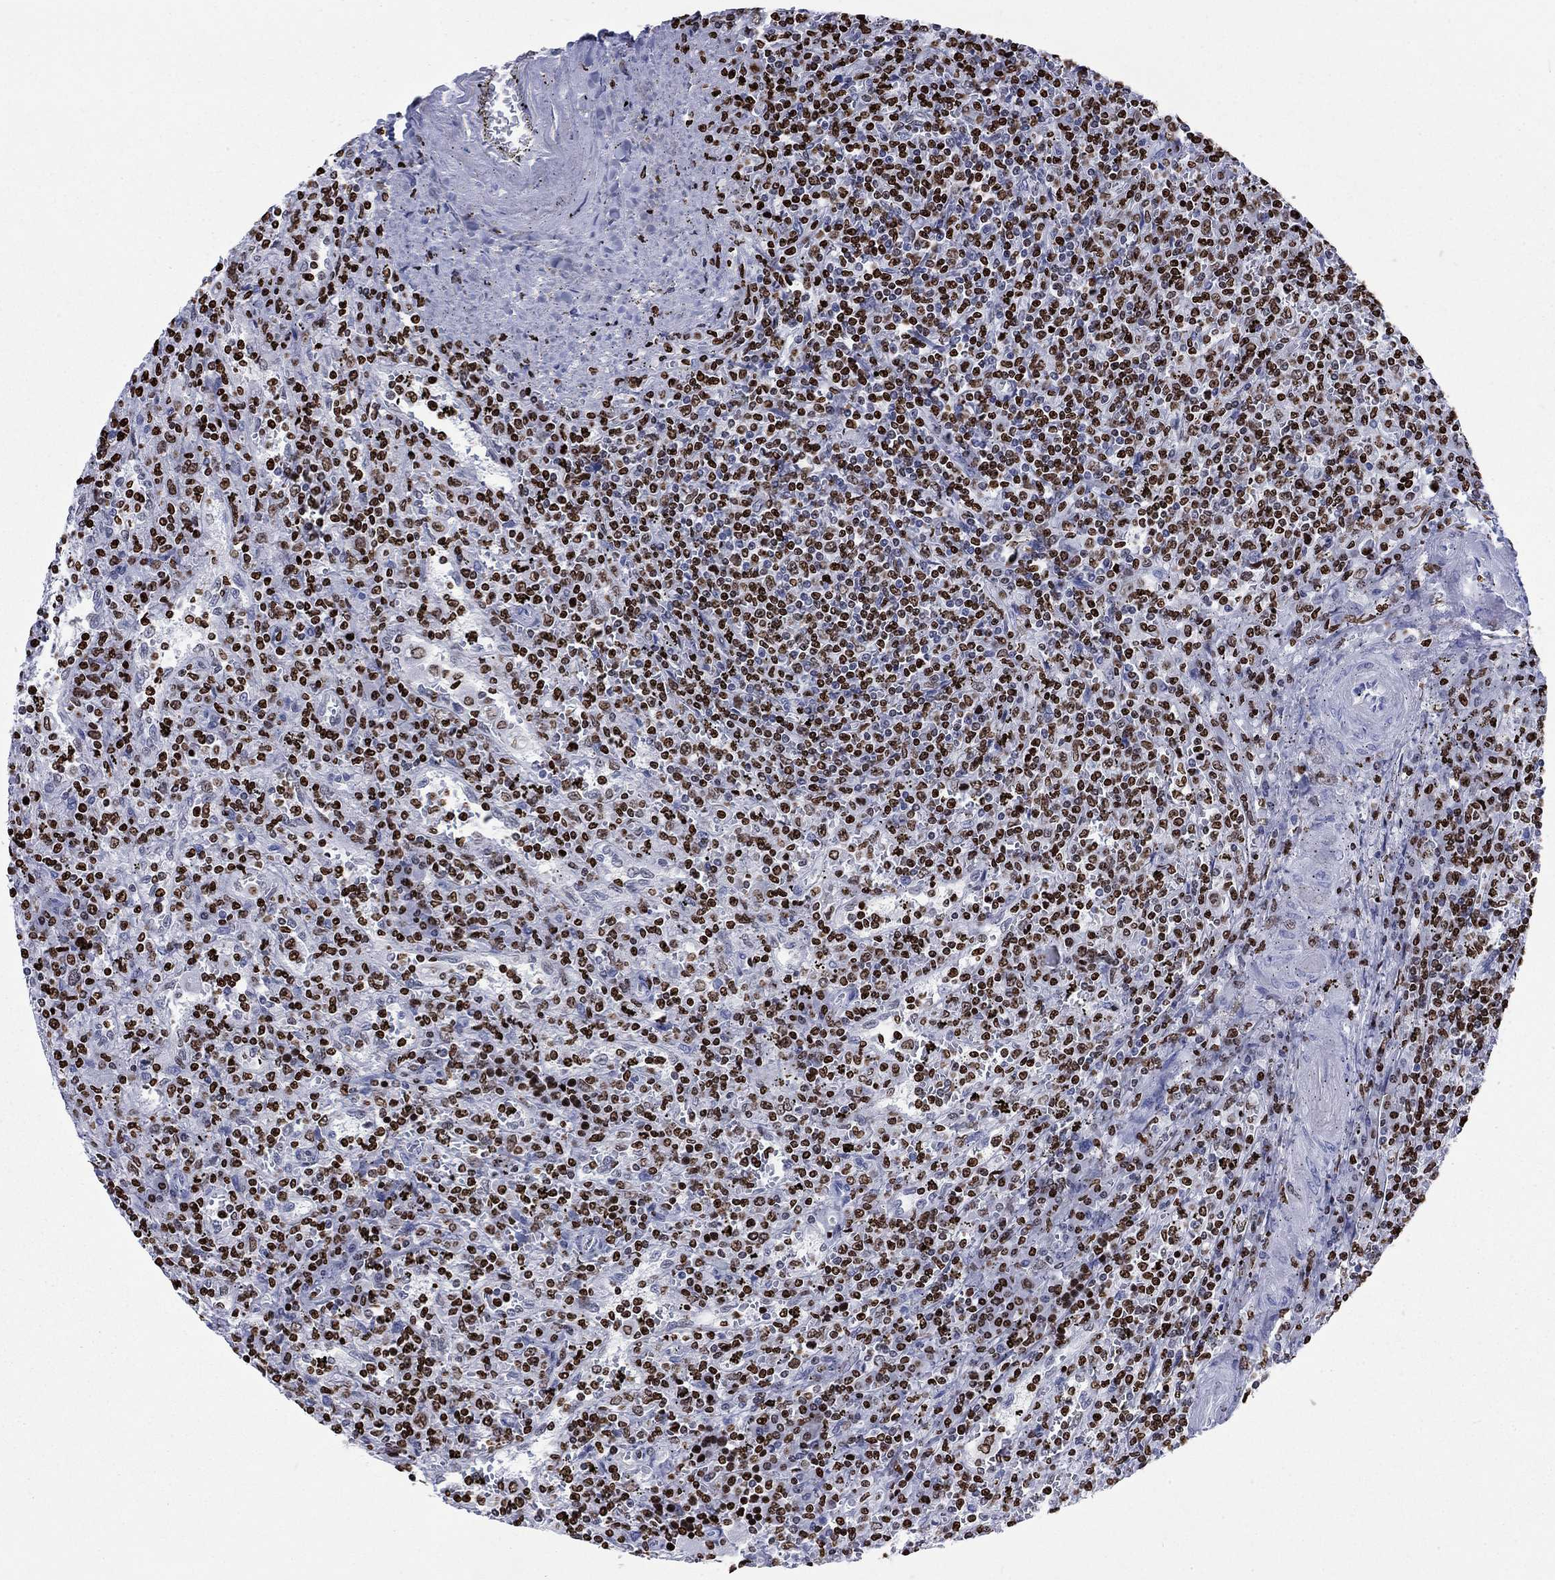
{"staining": {"intensity": "strong", "quantity": "25%-75%", "location": "nuclear"}, "tissue": "lymphoma", "cell_type": "Tumor cells", "image_type": "cancer", "snomed": [{"axis": "morphology", "description": "Malignant lymphoma, non-Hodgkin's type, Low grade"}, {"axis": "topography", "description": "Spleen"}], "caption": "A micrograph showing strong nuclear positivity in approximately 25%-75% of tumor cells in lymphoma, as visualized by brown immunohistochemical staining.", "gene": "H1-5", "patient": {"sex": "male", "age": 62}}